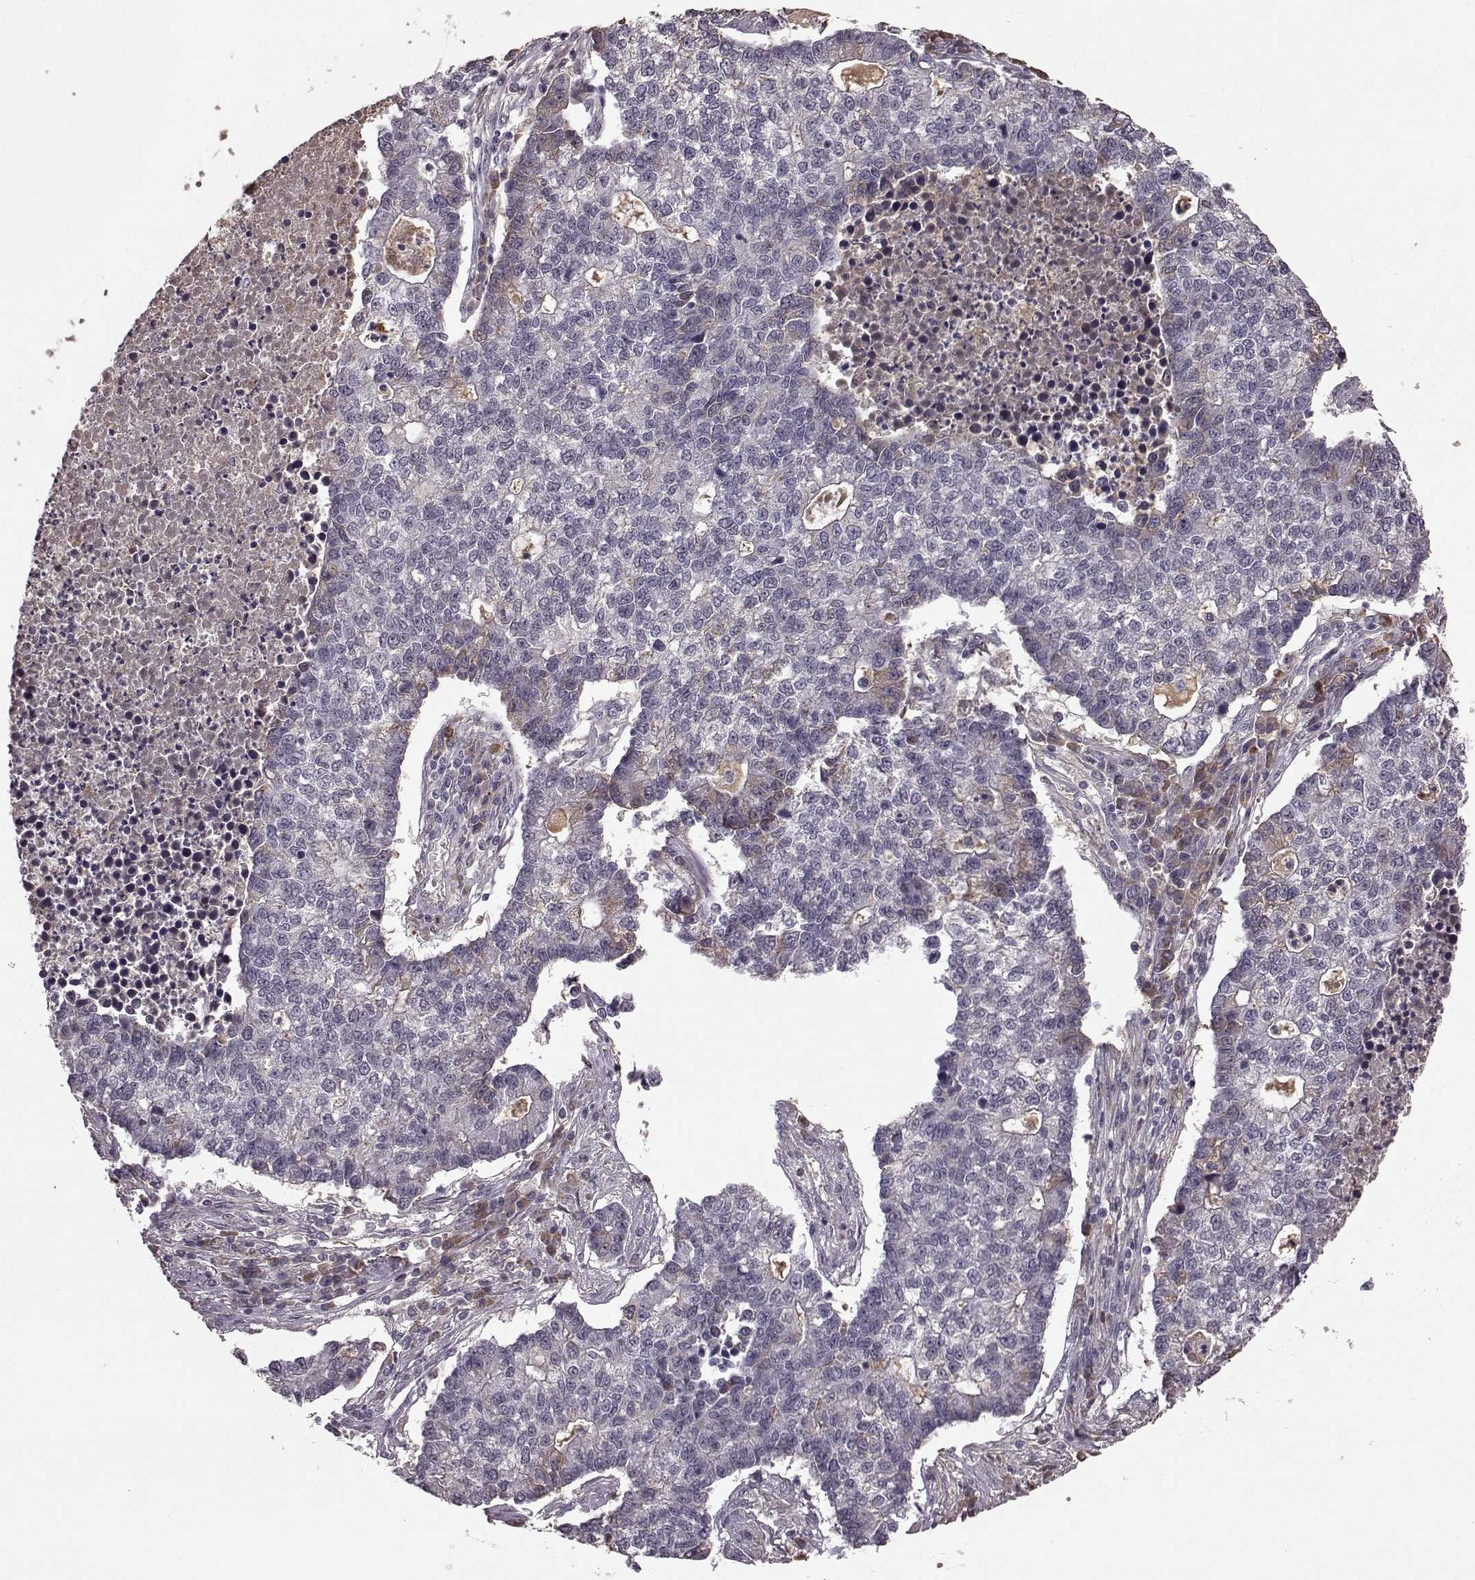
{"staining": {"intensity": "negative", "quantity": "none", "location": "none"}, "tissue": "lung cancer", "cell_type": "Tumor cells", "image_type": "cancer", "snomed": [{"axis": "morphology", "description": "Adenocarcinoma, NOS"}, {"axis": "topography", "description": "Lung"}], "caption": "A histopathology image of human lung adenocarcinoma is negative for staining in tumor cells. Nuclei are stained in blue.", "gene": "NRL", "patient": {"sex": "male", "age": 57}}